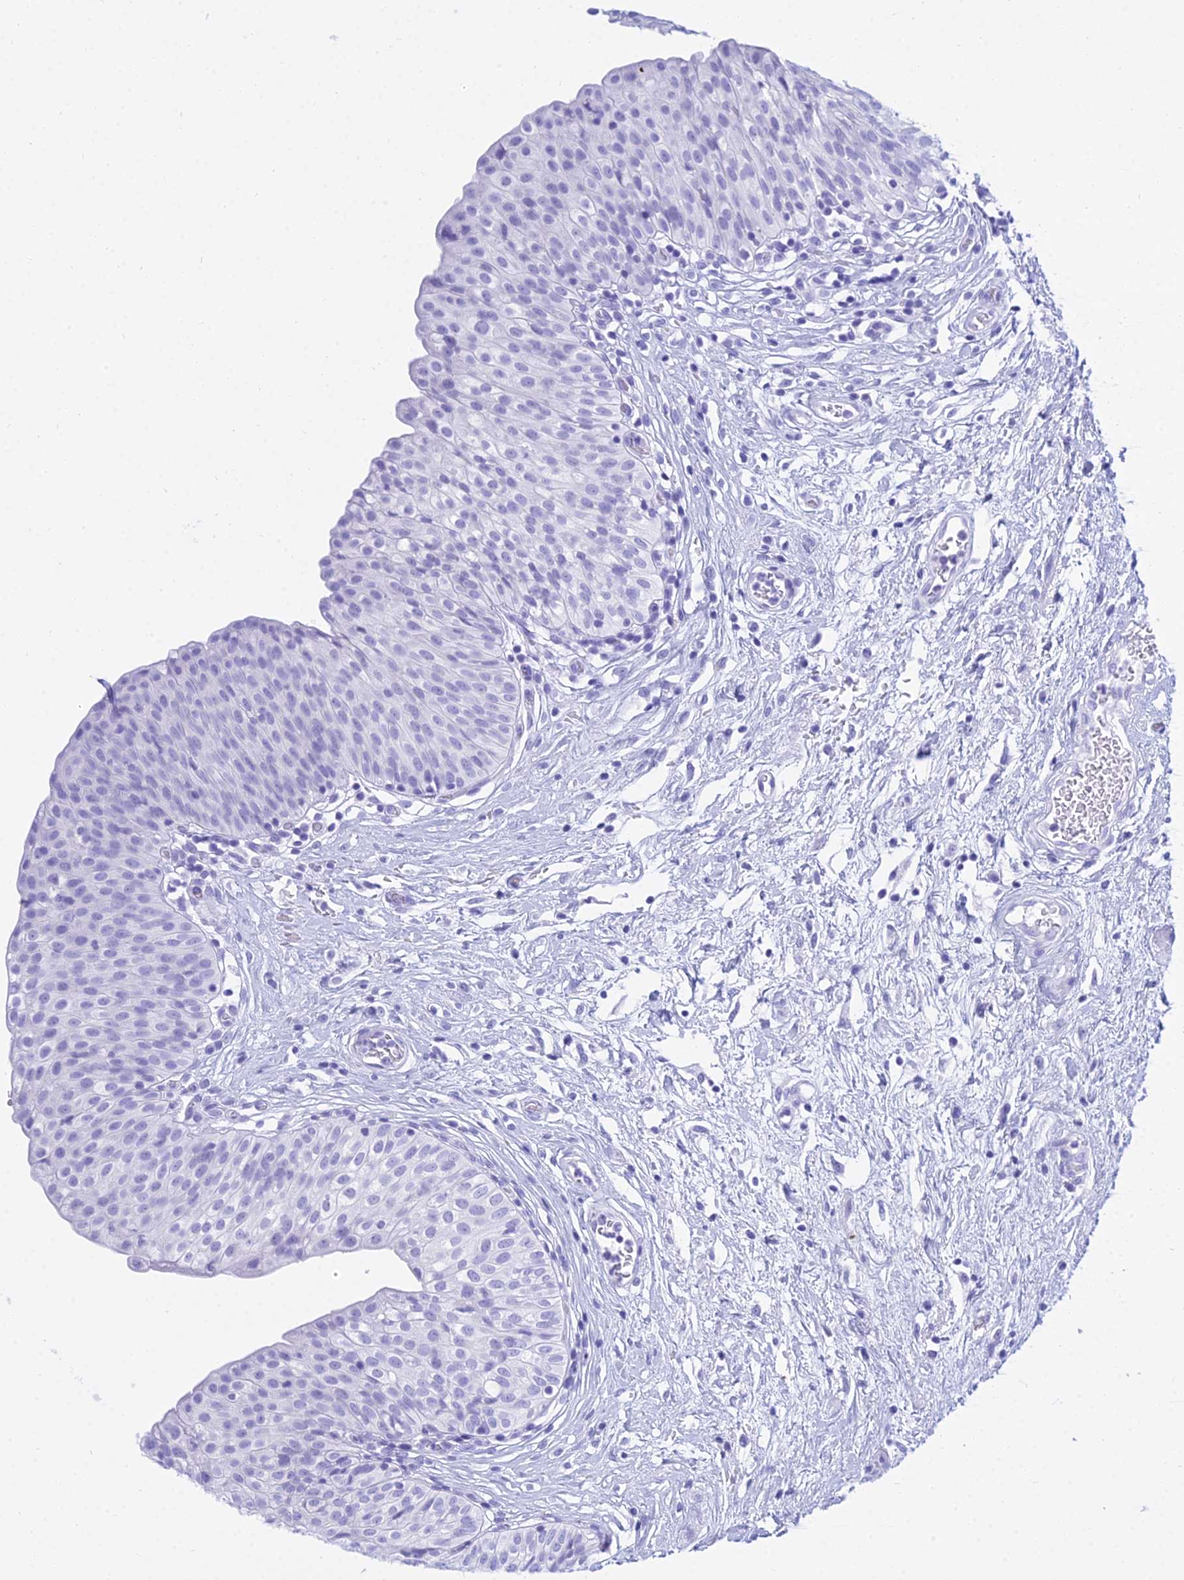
{"staining": {"intensity": "negative", "quantity": "none", "location": "none"}, "tissue": "urinary bladder", "cell_type": "Urothelial cells", "image_type": "normal", "snomed": [{"axis": "morphology", "description": "Normal tissue, NOS"}, {"axis": "topography", "description": "Urinary bladder"}], "caption": "Protein analysis of unremarkable urinary bladder demonstrates no significant staining in urothelial cells.", "gene": "PATE4", "patient": {"sex": "male", "age": 55}}